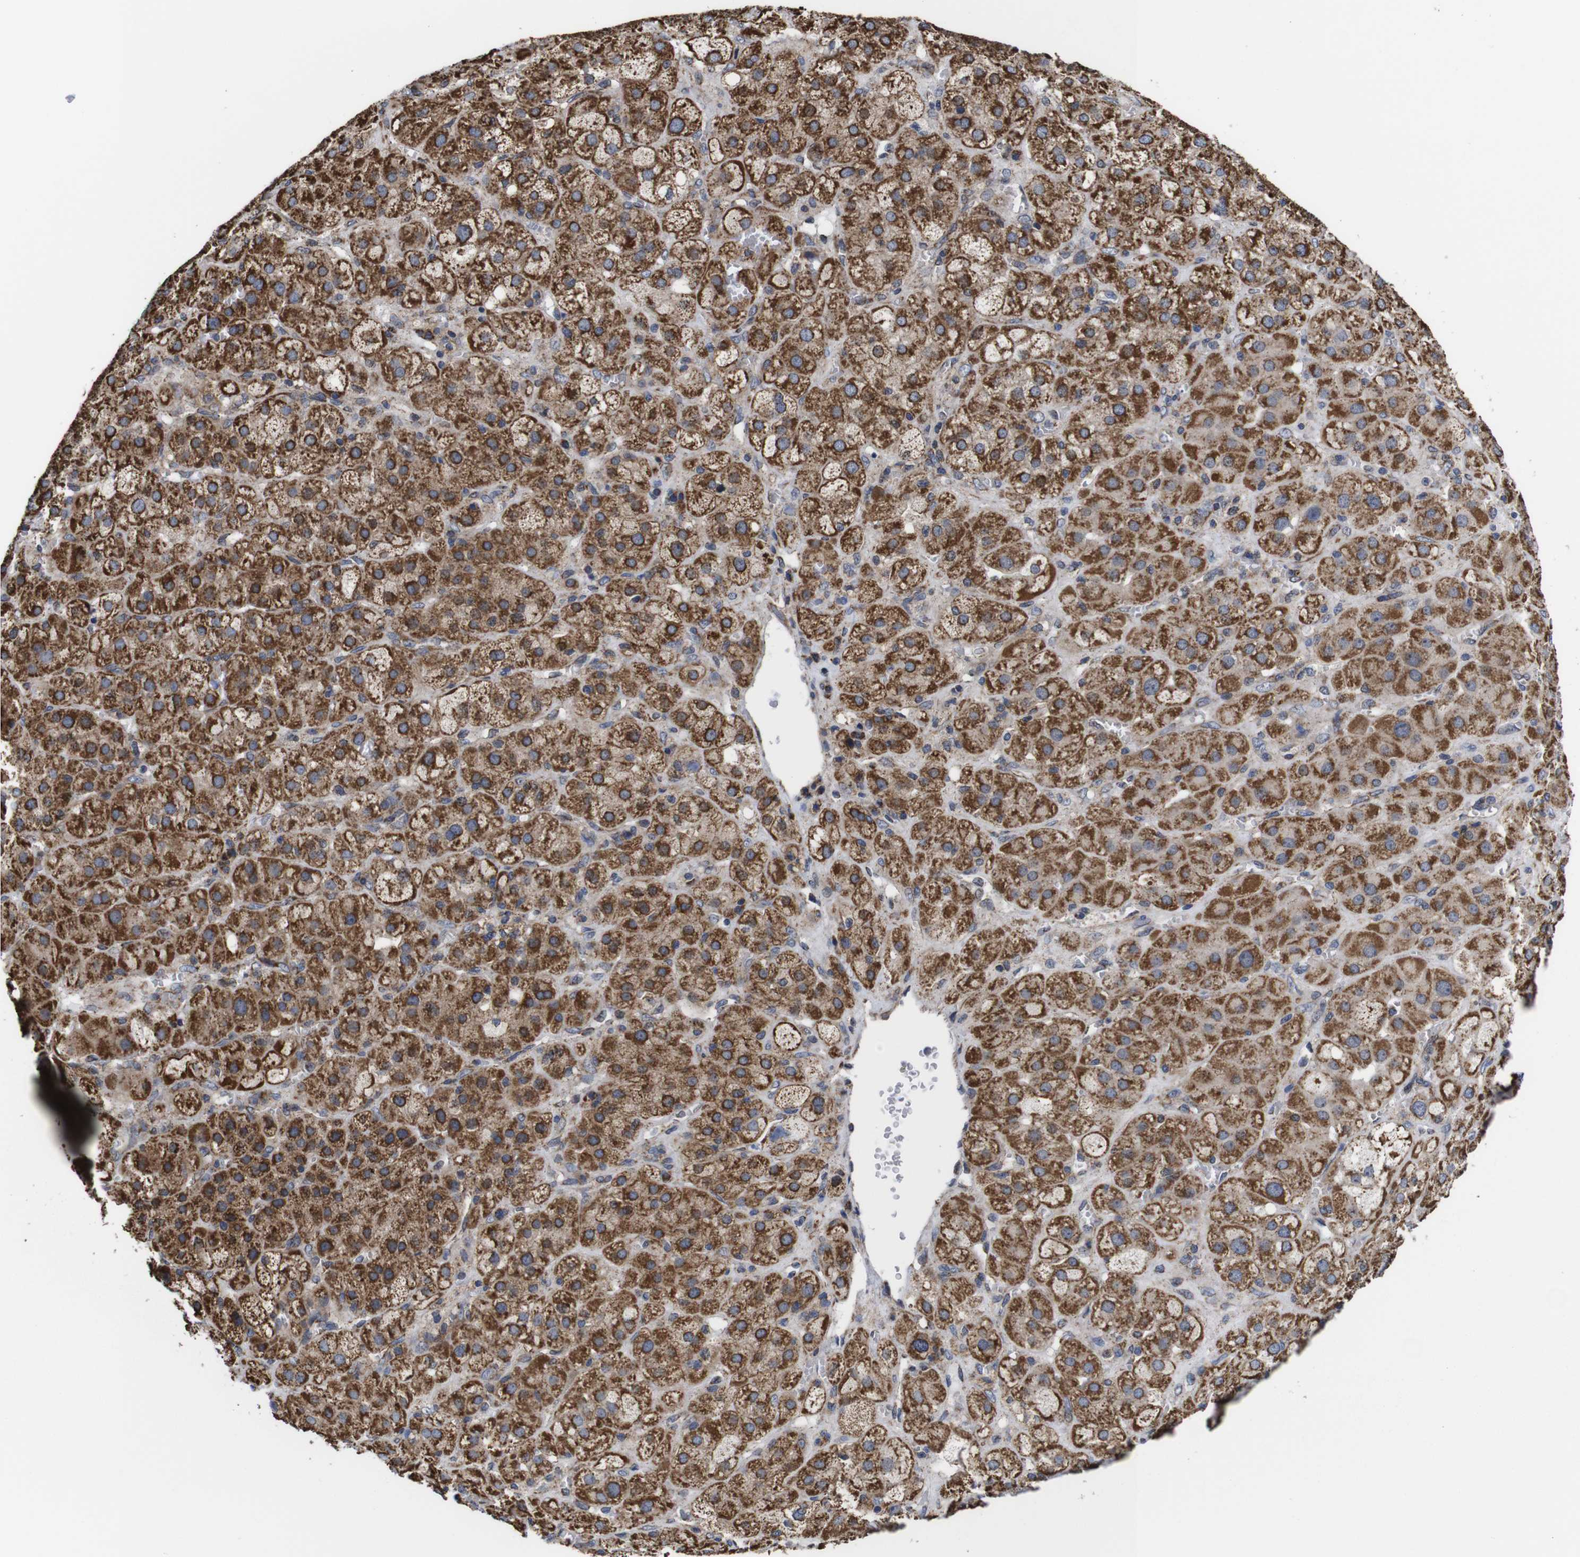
{"staining": {"intensity": "strong", "quantity": ">75%", "location": "cytoplasmic/membranous"}, "tissue": "adrenal gland", "cell_type": "Glandular cells", "image_type": "normal", "snomed": [{"axis": "morphology", "description": "Normal tissue, NOS"}, {"axis": "topography", "description": "Adrenal gland"}], "caption": "Immunohistochemistry (IHC) histopathology image of benign adrenal gland: human adrenal gland stained using IHC displays high levels of strong protein expression localized specifically in the cytoplasmic/membranous of glandular cells, appearing as a cytoplasmic/membranous brown color.", "gene": "C17orf80", "patient": {"sex": "female", "age": 47}}